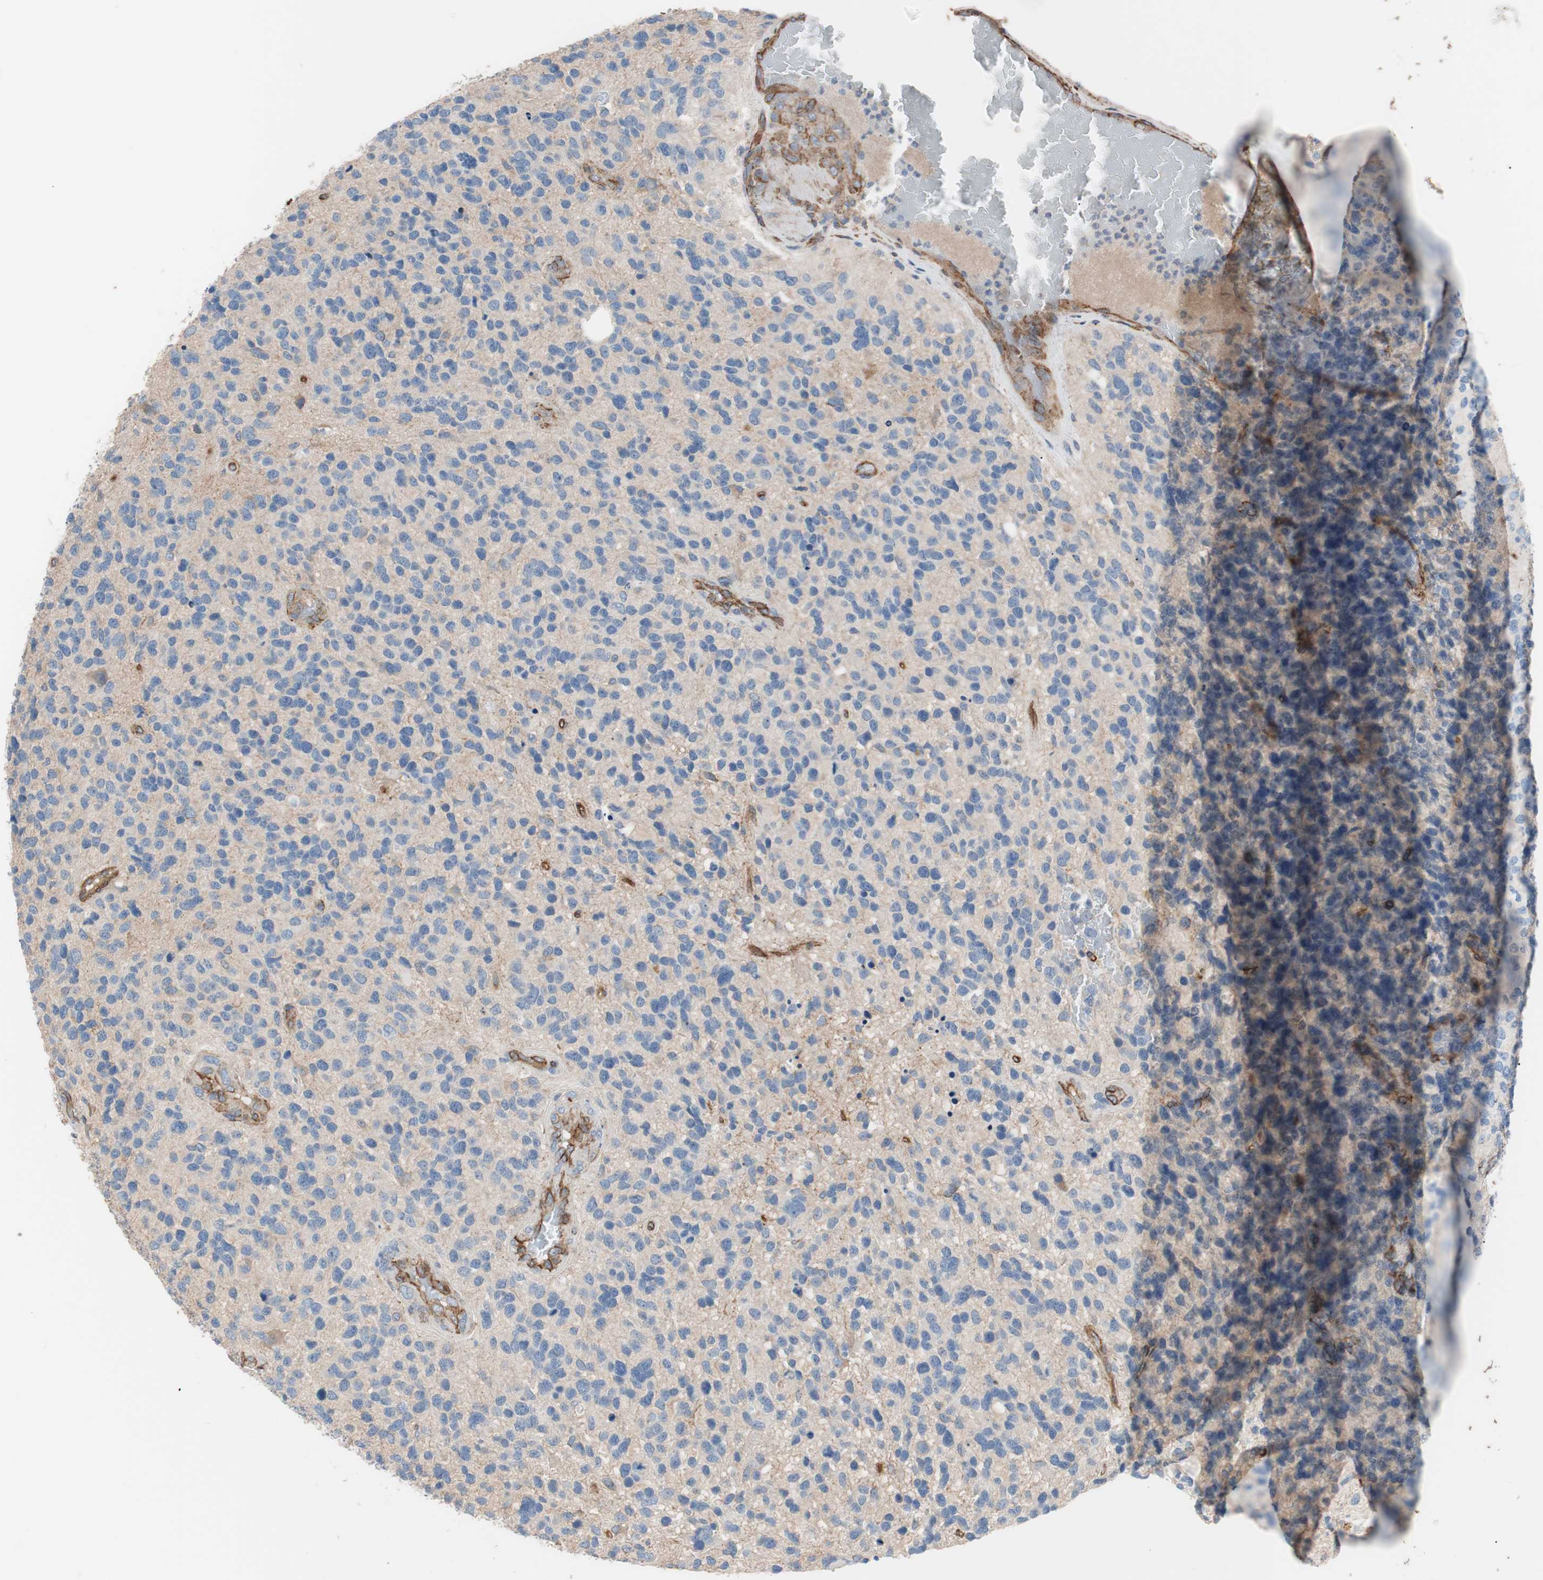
{"staining": {"intensity": "negative", "quantity": "none", "location": "none"}, "tissue": "glioma", "cell_type": "Tumor cells", "image_type": "cancer", "snomed": [{"axis": "morphology", "description": "Glioma, malignant, High grade"}, {"axis": "topography", "description": "Brain"}], "caption": "Immunohistochemical staining of human glioma displays no significant staining in tumor cells.", "gene": "SPINT1", "patient": {"sex": "female", "age": 58}}